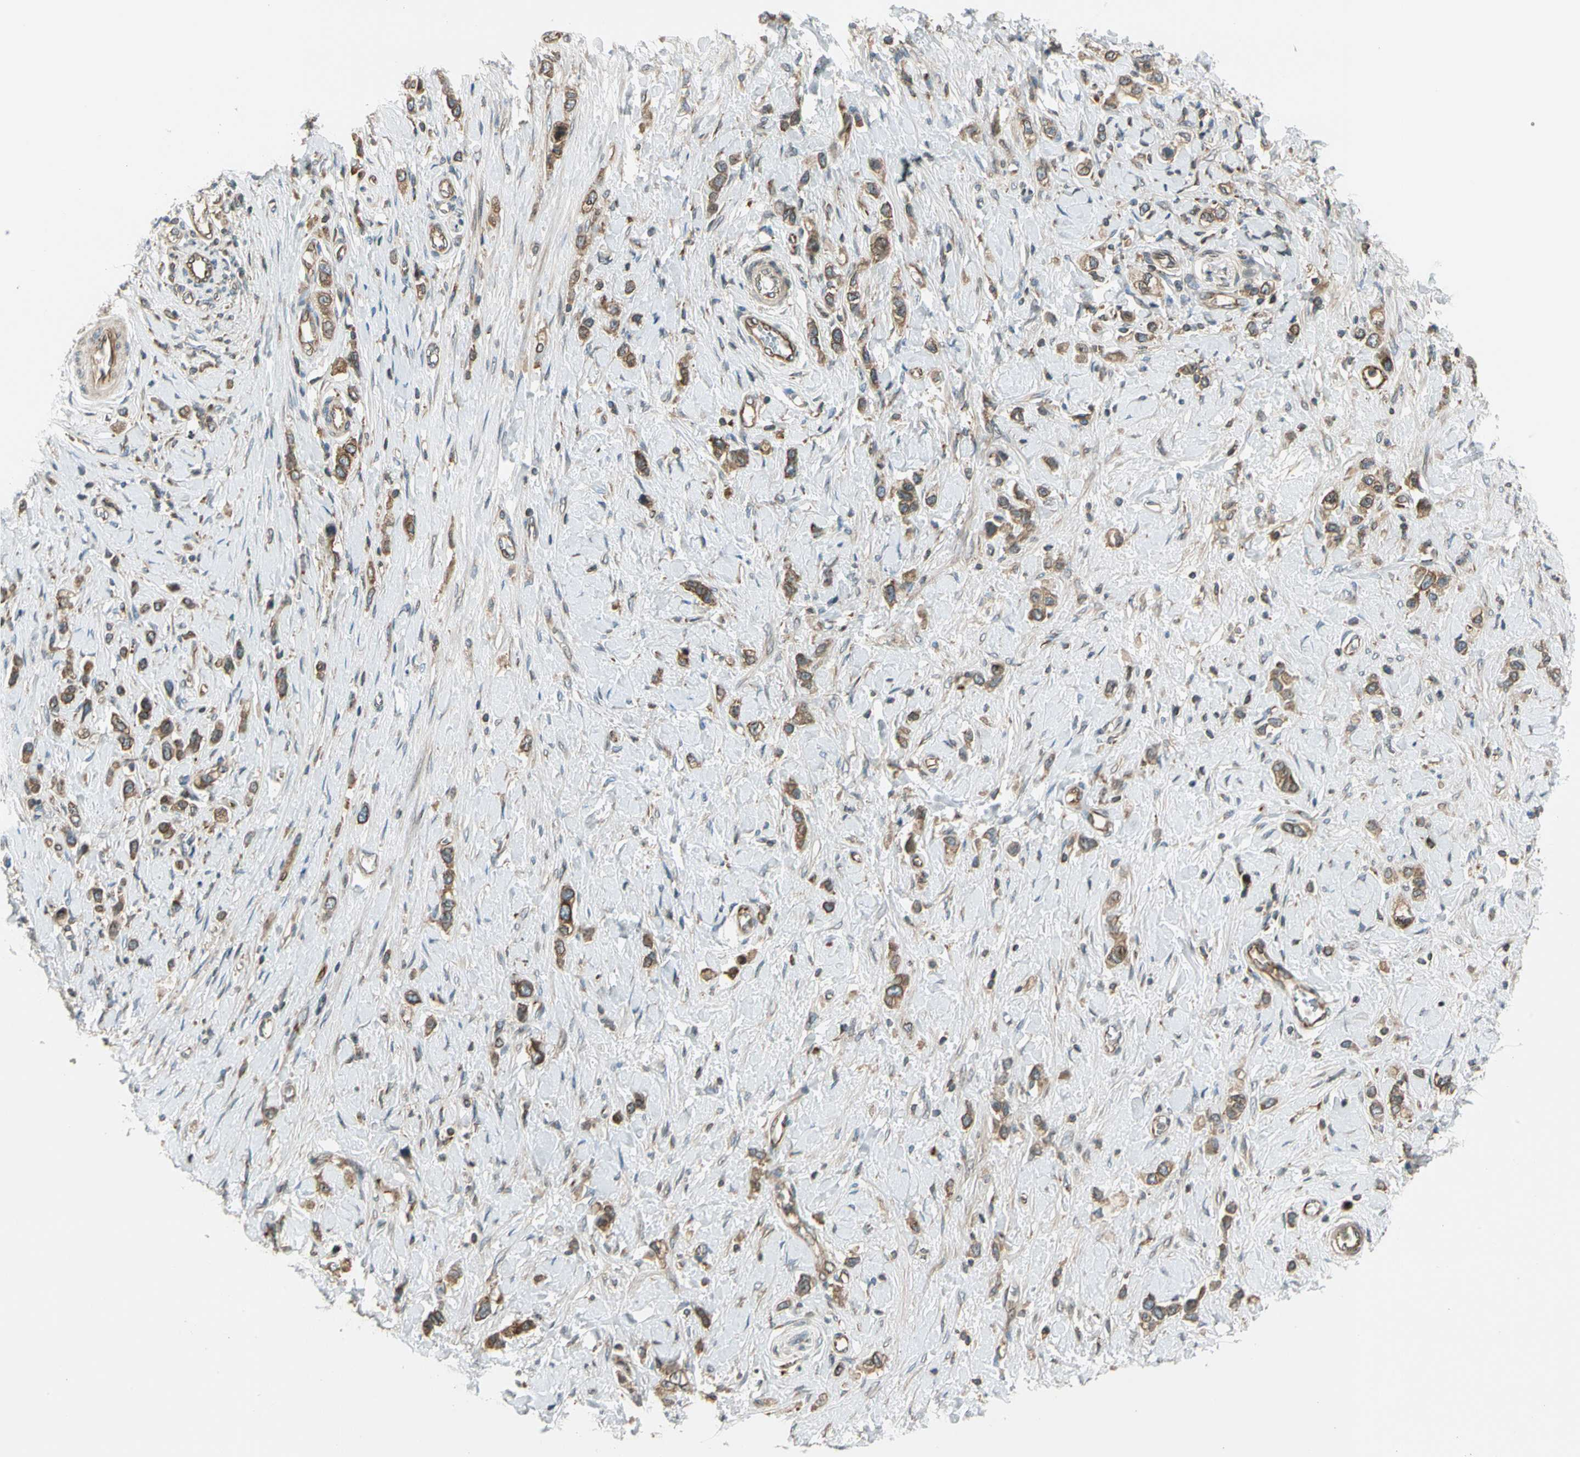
{"staining": {"intensity": "moderate", "quantity": ">75%", "location": "cytoplasmic/membranous"}, "tissue": "stomach cancer", "cell_type": "Tumor cells", "image_type": "cancer", "snomed": [{"axis": "morphology", "description": "Normal tissue, NOS"}, {"axis": "morphology", "description": "Adenocarcinoma, NOS"}, {"axis": "topography", "description": "Stomach, upper"}, {"axis": "topography", "description": "Stomach"}], "caption": "Stomach cancer (adenocarcinoma) stained with a brown dye shows moderate cytoplasmic/membranous positive positivity in approximately >75% of tumor cells.", "gene": "TRIO", "patient": {"sex": "female", "age": 65}}